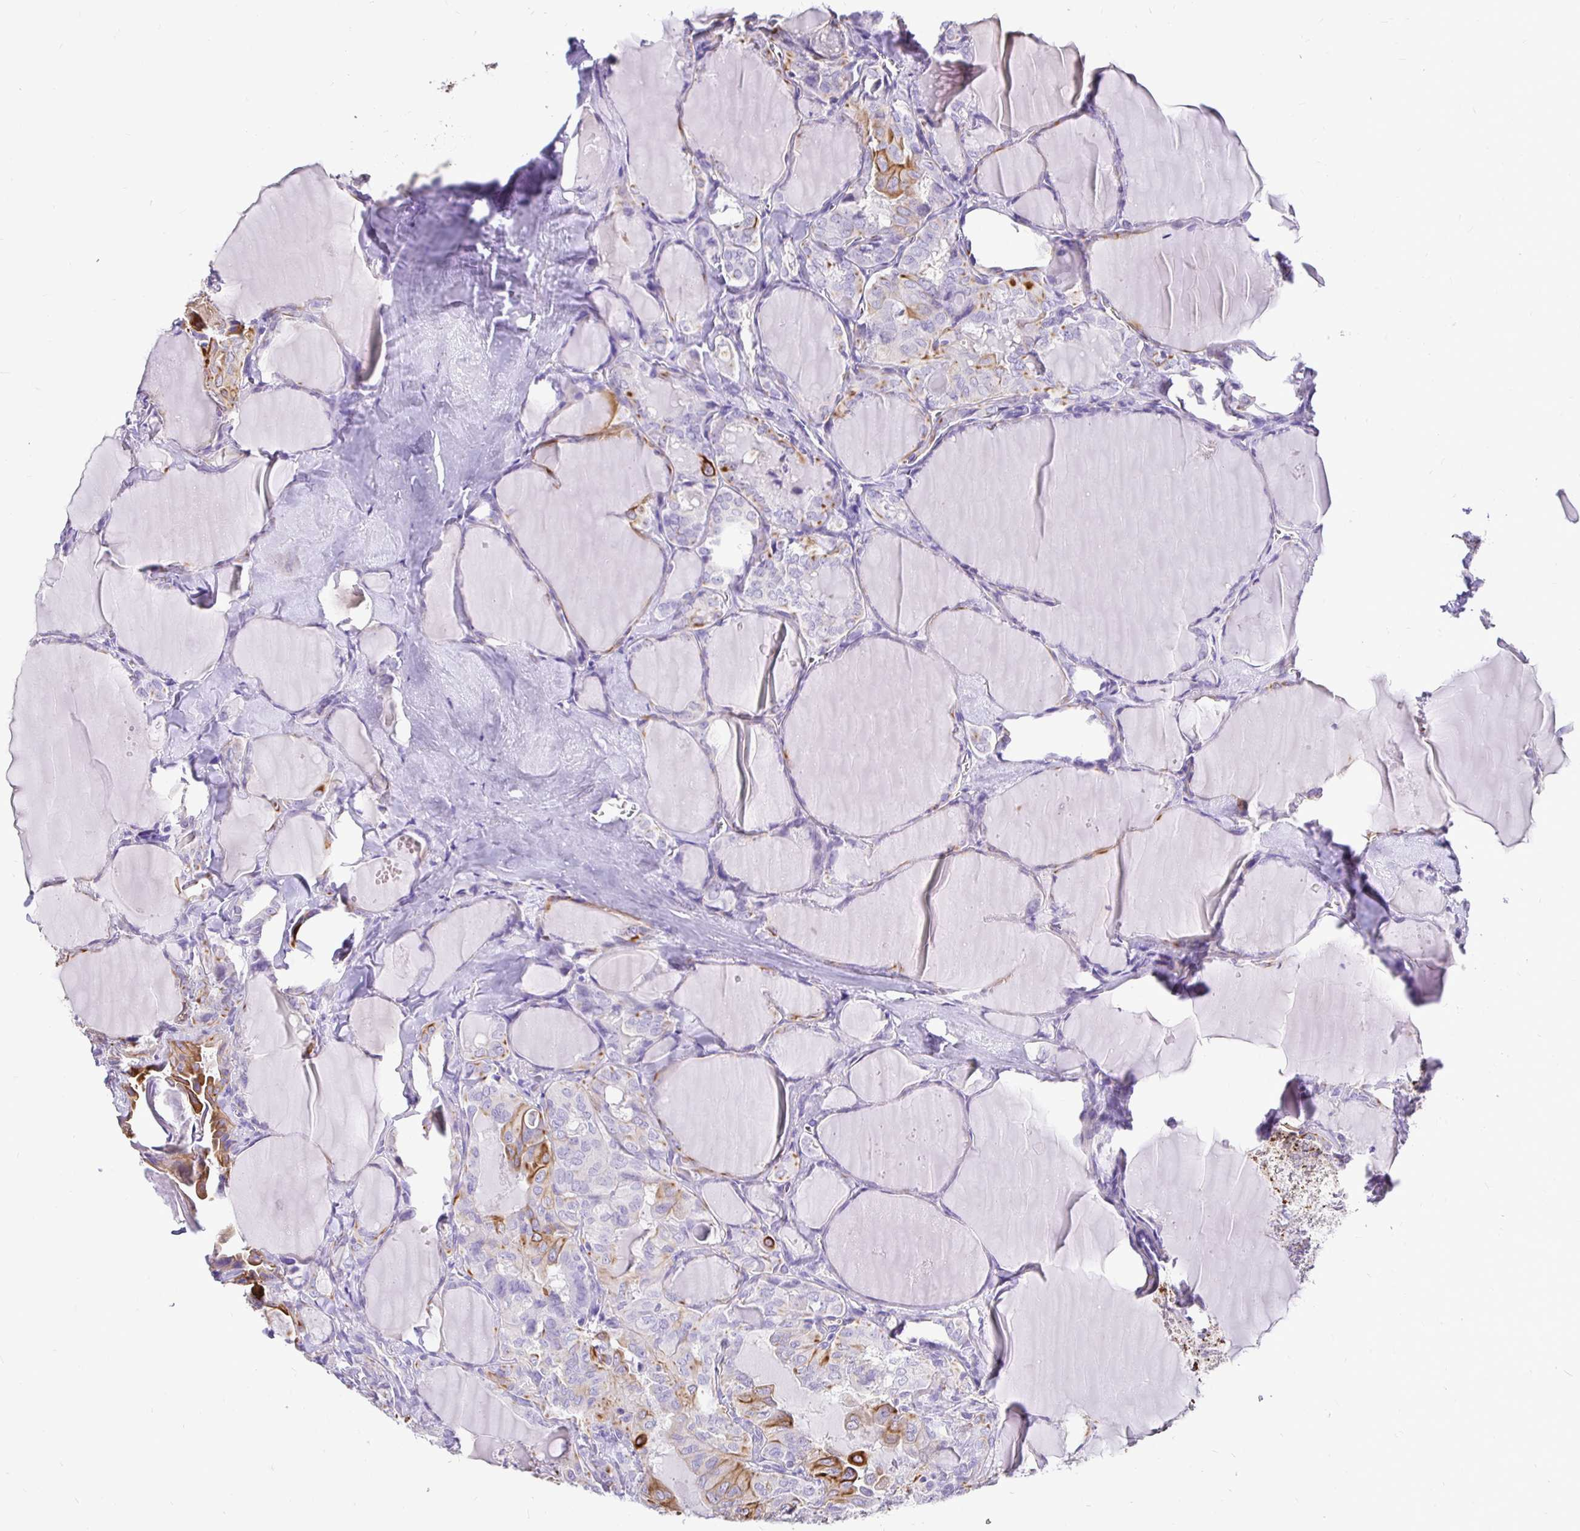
{"staining": {"intensity": "moderate", "quantity": "<25%", "location": "cytoplasmic/membranous"}, "tissue": "thyroid cancer", "cell_type": "Tumor cells", "image_type": "cancer", "snomed": [{"axis": "morphology", "description": "Papillary adenocarcinoma, NOS"}, {"axis": "topography", "description": "Thyroid gland"}], "caption": "Thyroid papillary adenocarcinoma tissue reveals moderate cytoplasmic/membranous staining in about <25% of tumor cells", "gene": "TAF1D", "patient": {"sex": "male", "age": 30}}